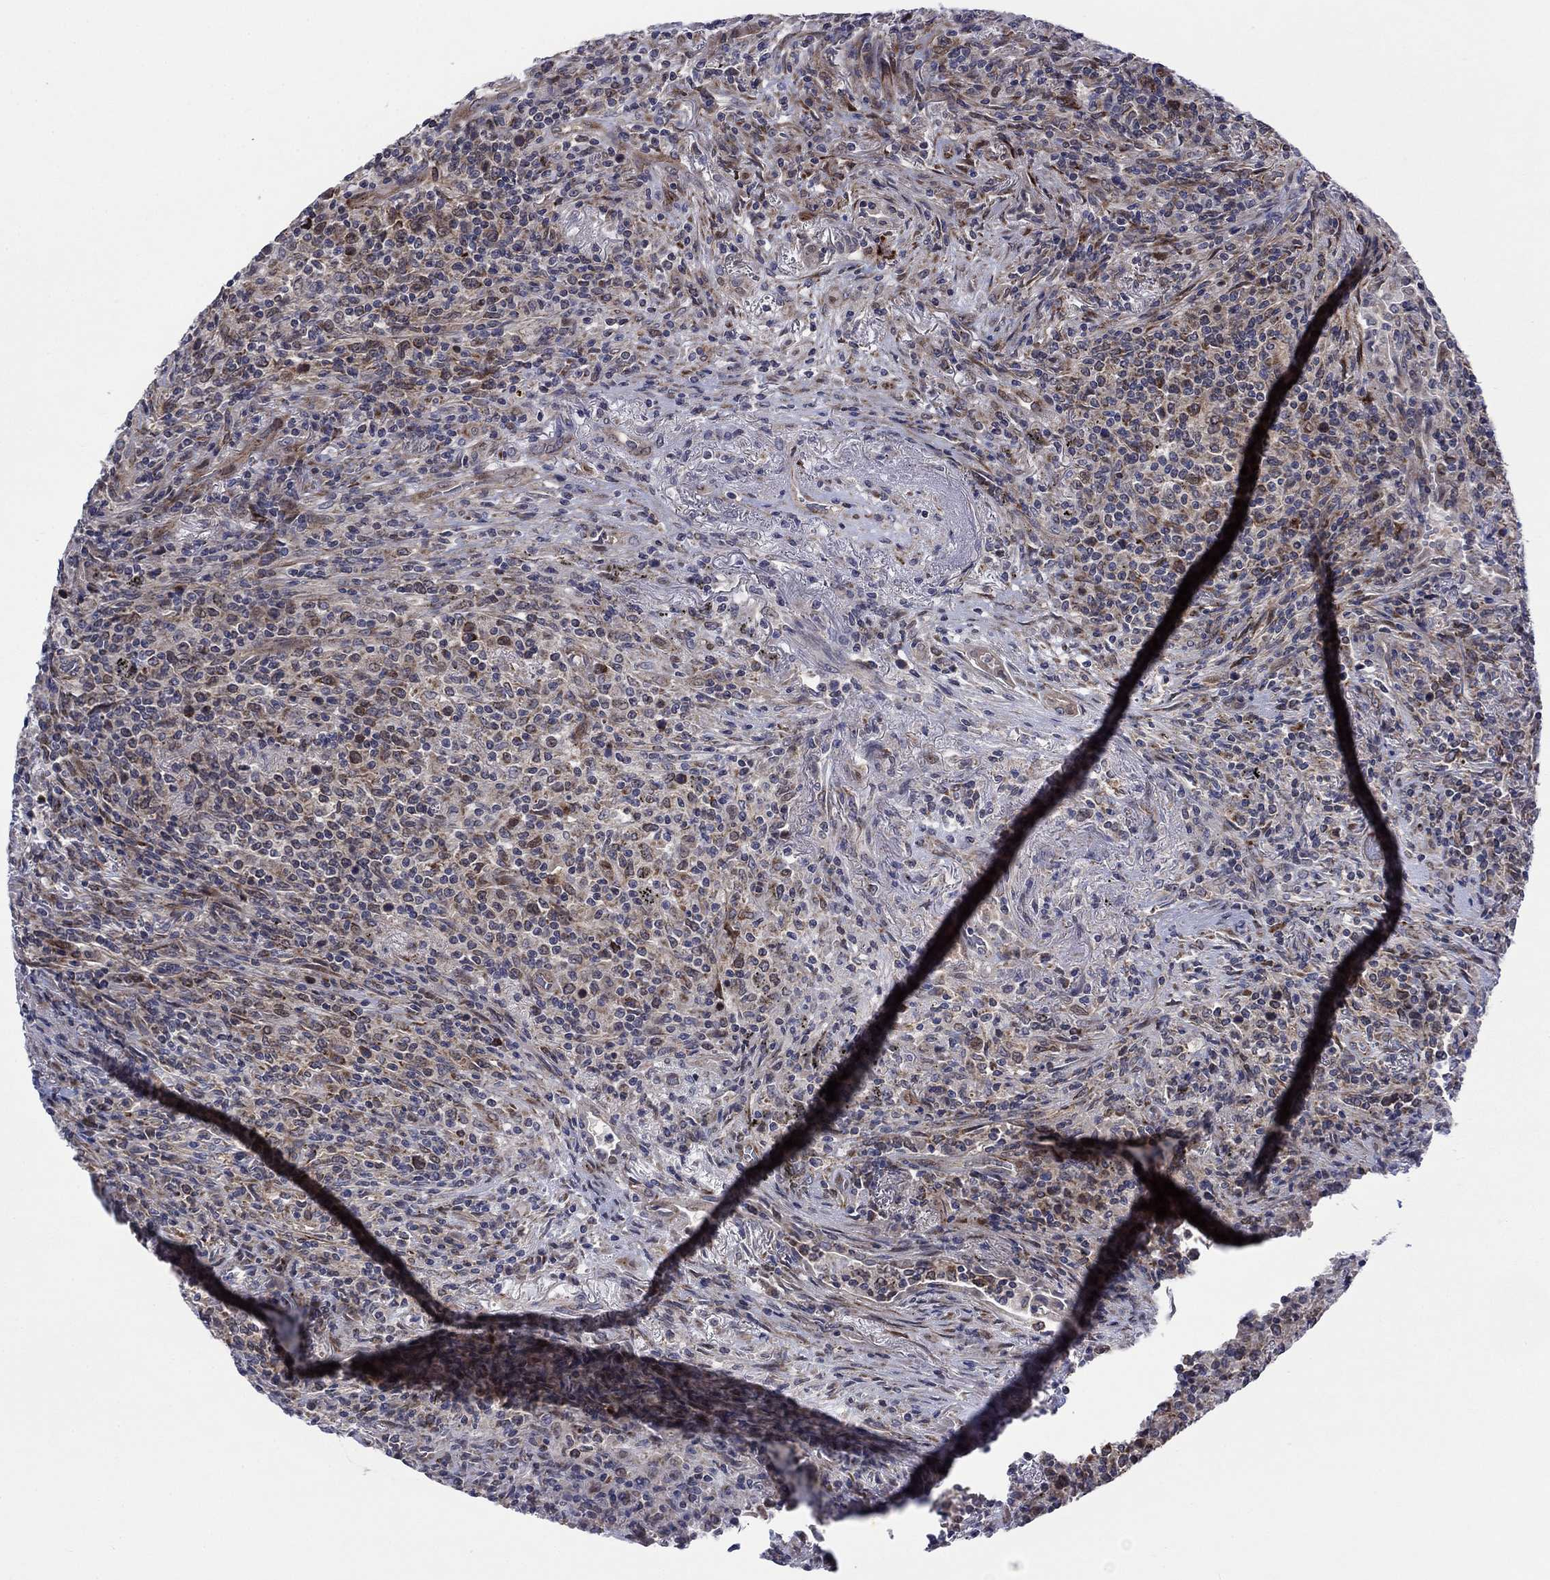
{"staining": {"intensity": "moderate", "quantity": "<25%", "location": "cytoplasmic/membranous"}, "tissue": "lymphoma", "cell_type": "Tumor cells", "image_type": "cancer", "snomed": [{"axis": "morphology", "description": "Malignant lymphoma, non-Hodgkin's type, High grade"}, {"axis": "topography", "description": "Lung"}], "caption": "A brown stain shows moderate cytoplasmic/membranous staining of a protein in human lymphoma tumor cells.", "gene": "SLC35F2", "patient": {"sex": "male", "age": 79}}